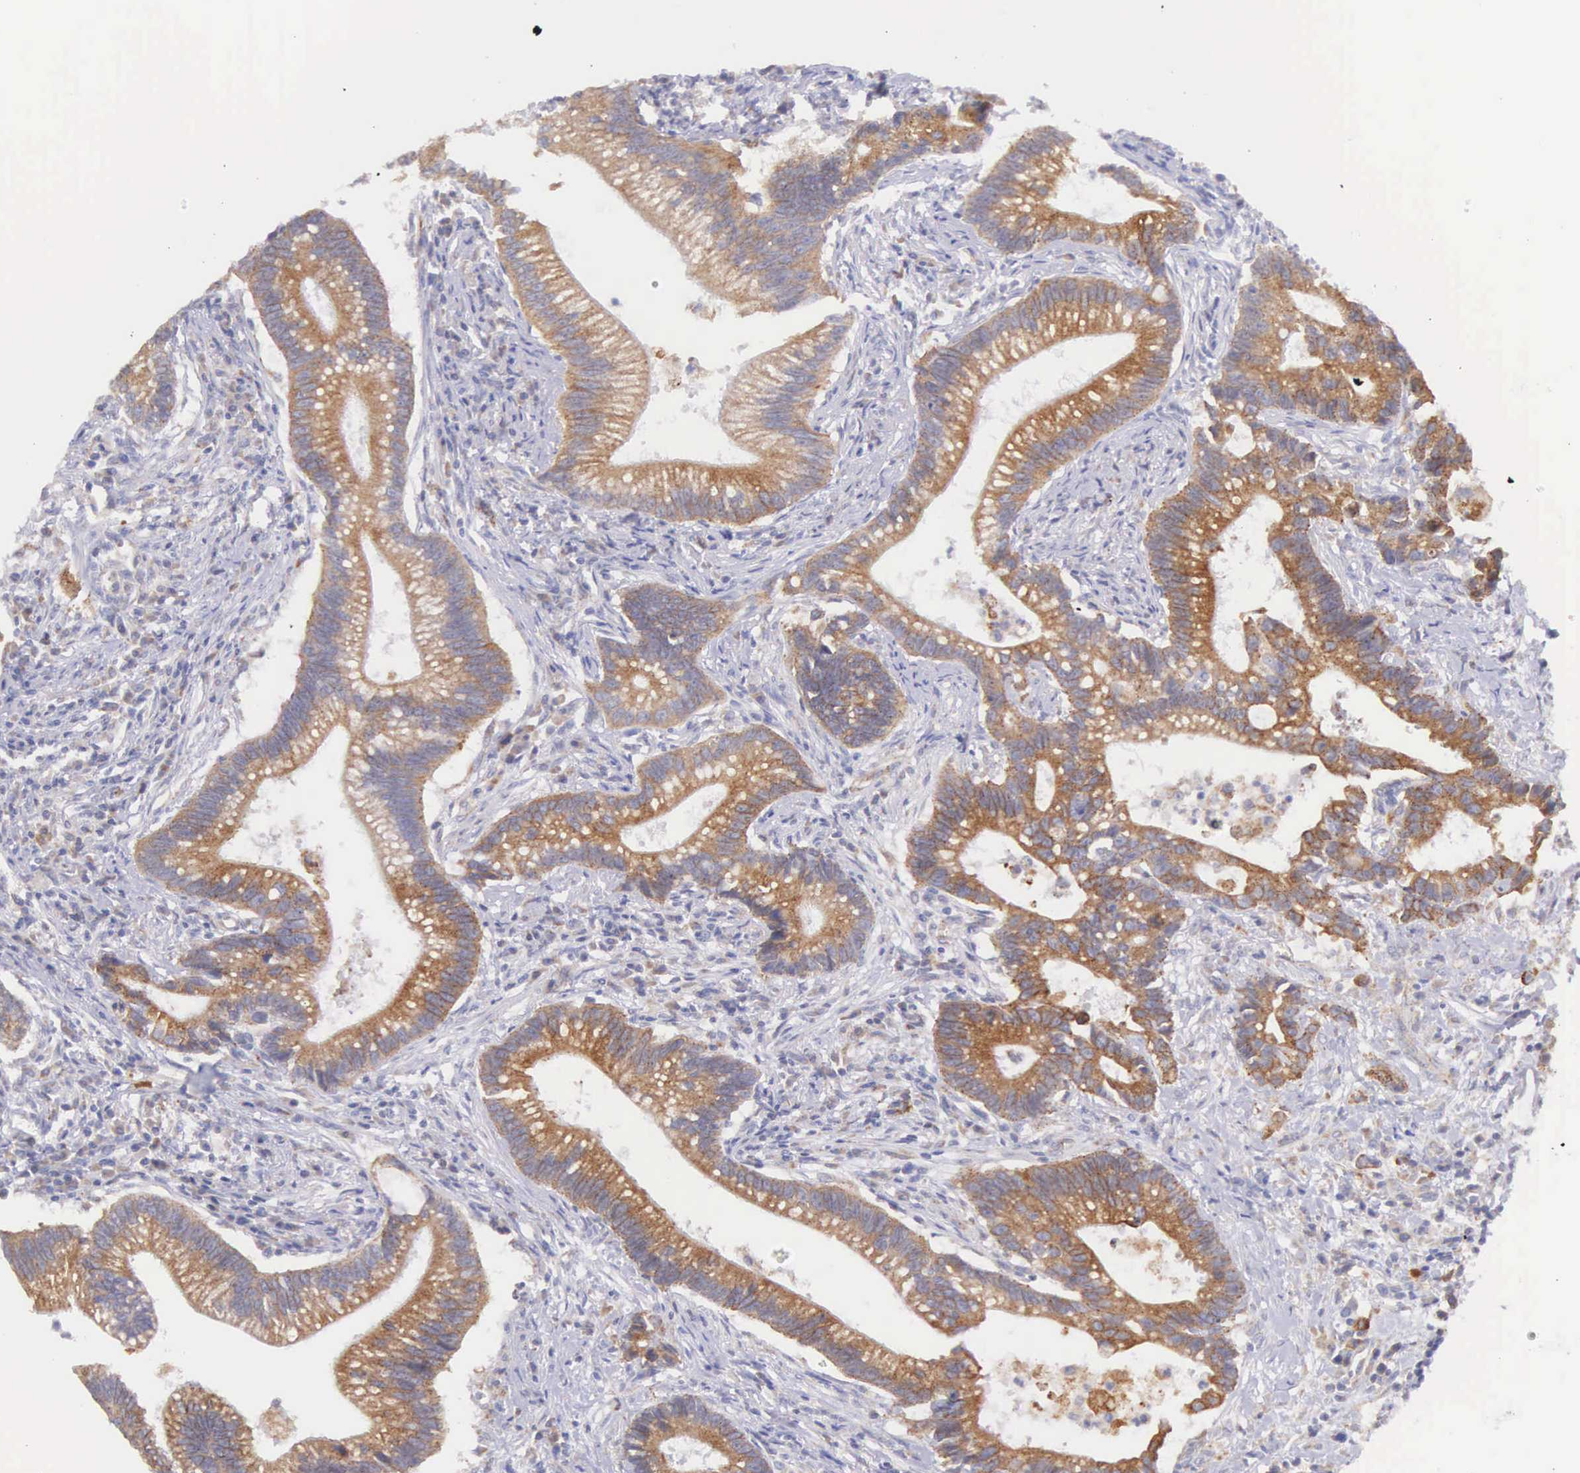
{"staining": {"intensity": "moderate", "quantity": ">75%", "location": "cytoplasmic/membranous"}, "tissue": "colorectal cancer", "cell_type": "Tumor cells", "image_type": "cancer", "snomed": [{"axis": "morphology", "description": "Adenocarcinoma, NOS"}, {"axis": "topography", "description": "Rectum"}], "caption": "Tumor cells demonstrate medium levels of moderate cytoplasmic/membranous positivity in approximately >75% of cells in colorectal cancer (adenocarcinoma).", "gene": "NSDHL", "patient": {"sex": "female", "age": 81}}